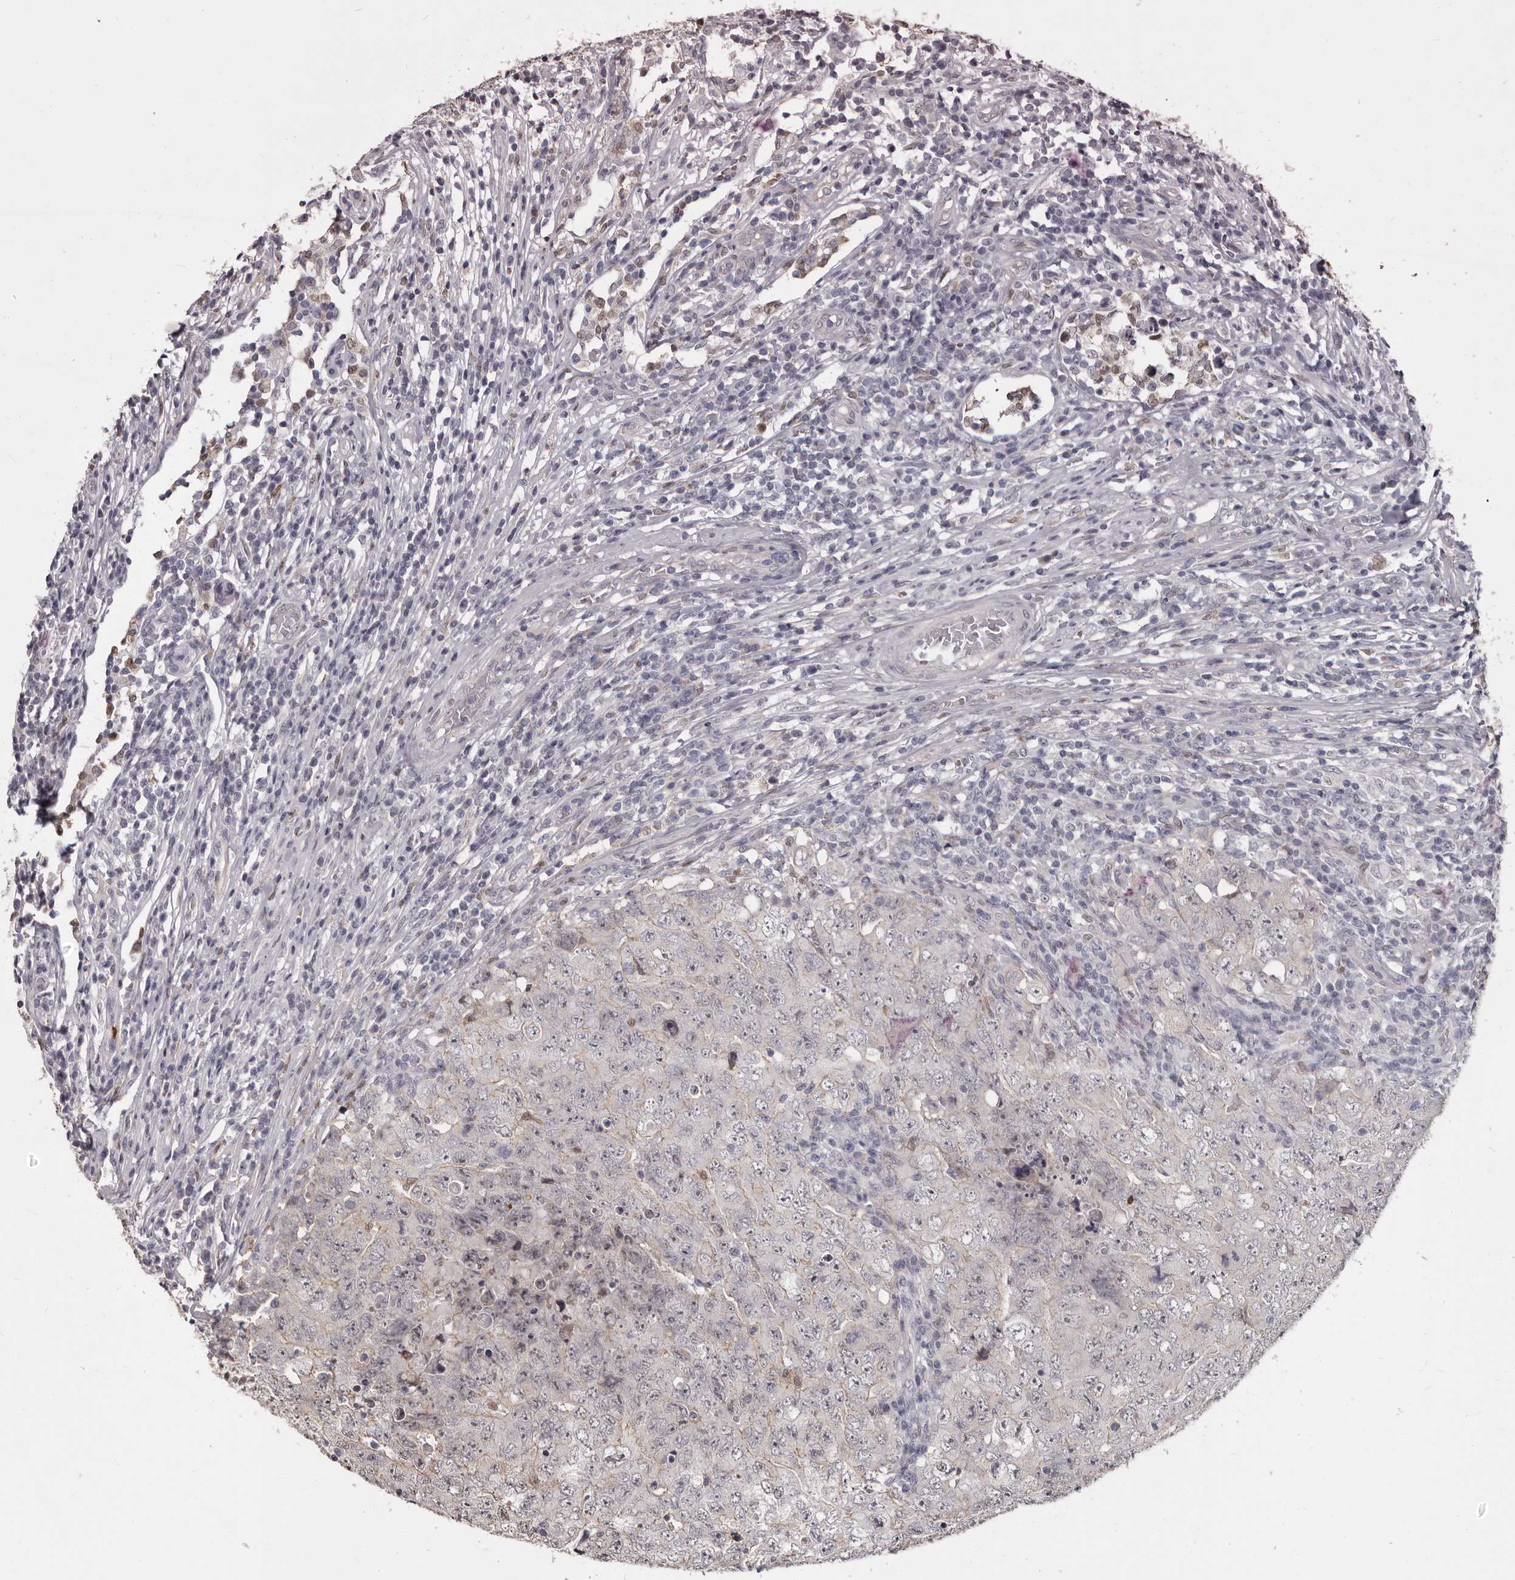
{"staining": {"intensity": "weak", "quantity": "<25%", "location": "nuclear"}, "tissue": "testis cancer", "cell_type": "Tumor cells", "image_type": "cancer", "snomed": [{"axis": "morphology", "description": "Carcinoma, Embryonal, NOS"}, {"axis": "topography", "description": "Testis"}], "caption": "Immunohistochemical staining of testis cancer exhibits no significant staining in tumor cells. Nuclei are stained in blue.", "gene": "GPR157", "patient": {"sex": "male", "age": 26}}